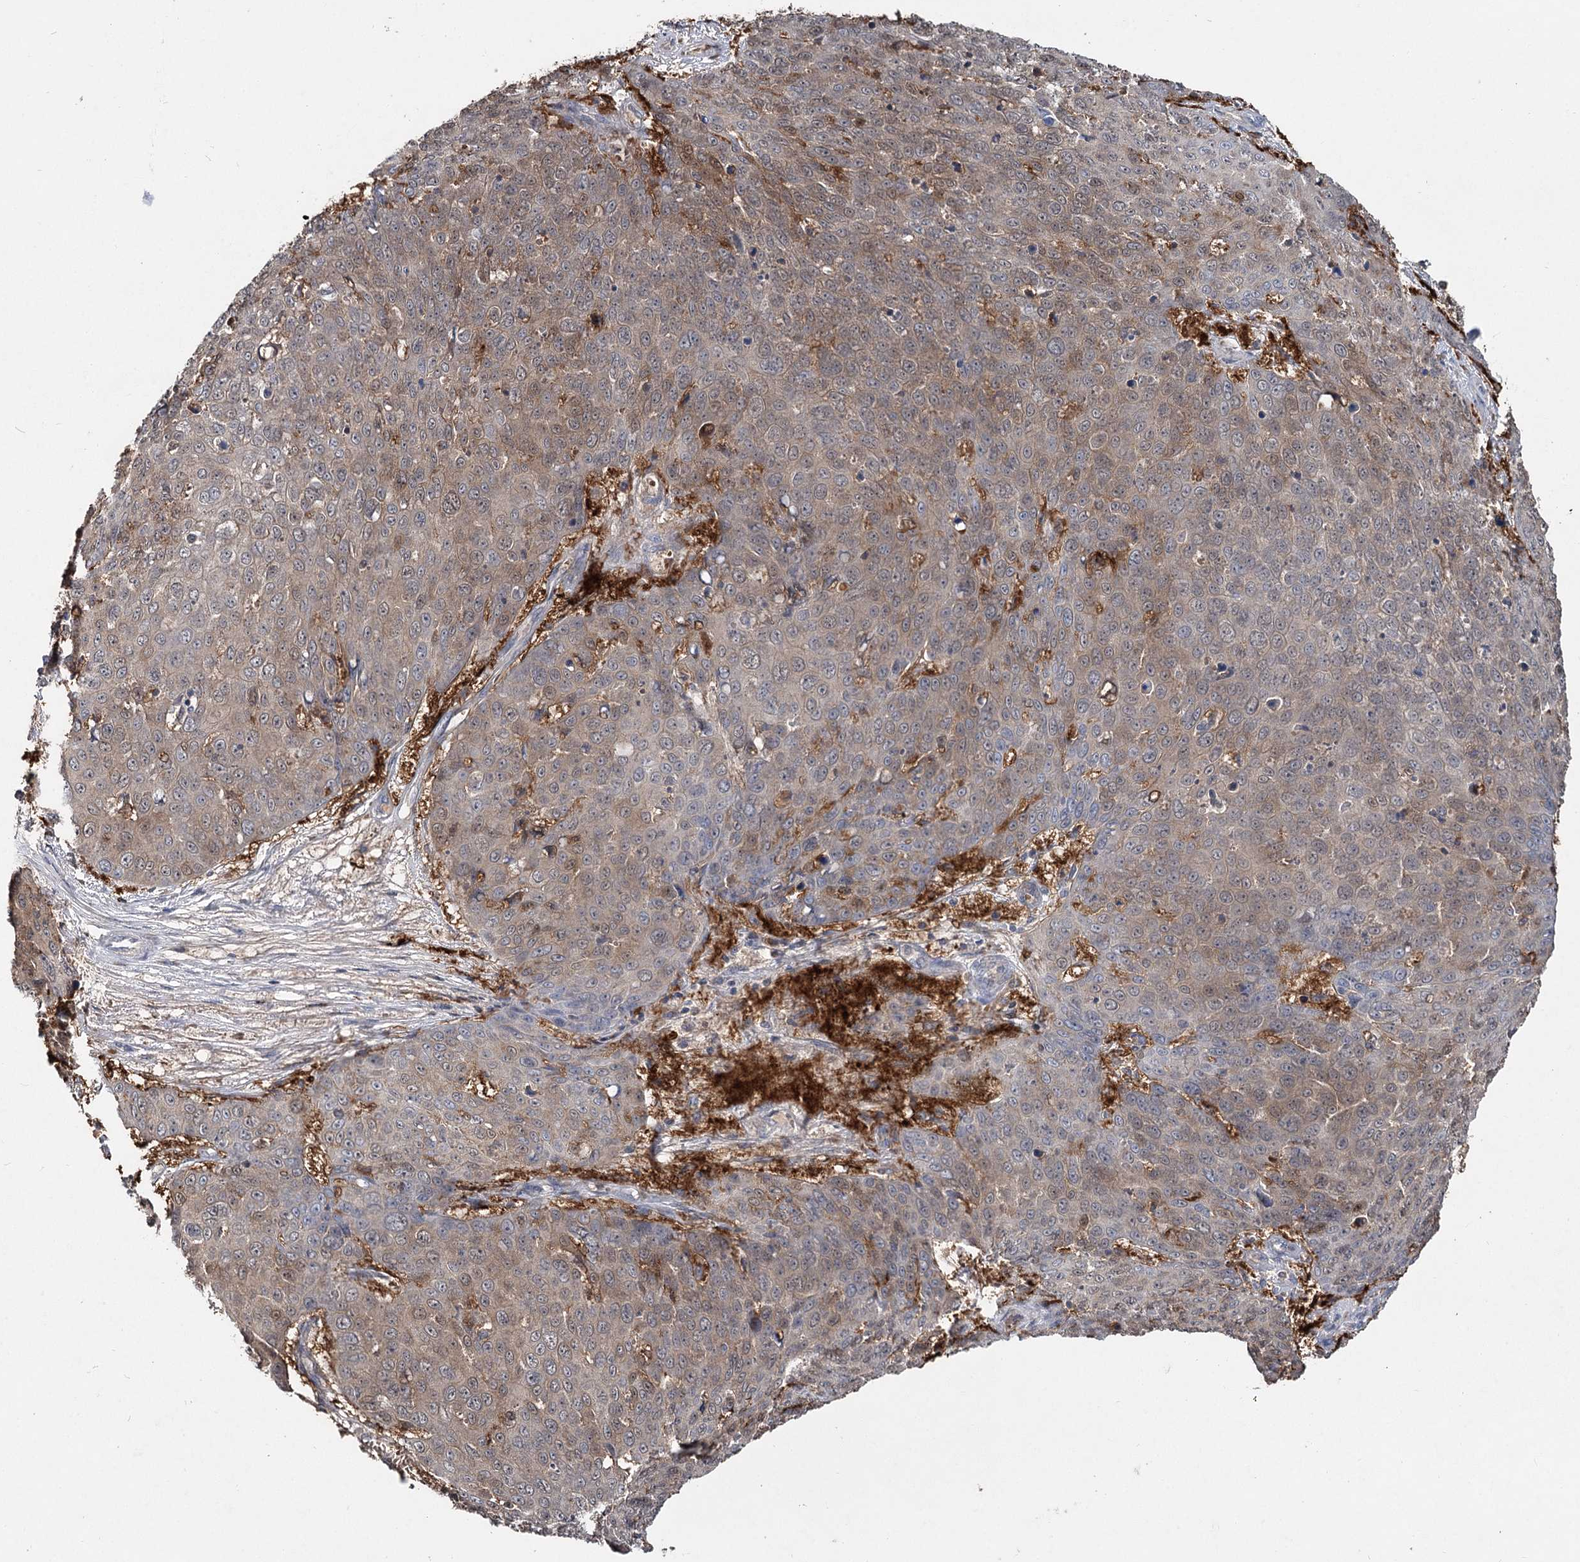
{"staining": {"intensity": "weak", "quantity": "25%-75%", "location": "cytoplasmic/membranous"}, "tissue": "skin cancer", "cell_type": "Tumor cells", "image_type": "cancer", "snomed": [{"axis": "morphology", "description": "Squamous cell carcinoma, NOS"}, {"axis": "topography", "description": "Skin"}], "caption": "Human skin squamous cell carcinoma stained for a protein (brown) exhibits weak cytoplasmic/membranous positive staining in approximately 25%-75% of tumor cells.", "gene": "PYROXD2", "patient": {"sex": "male", "age": 71}}